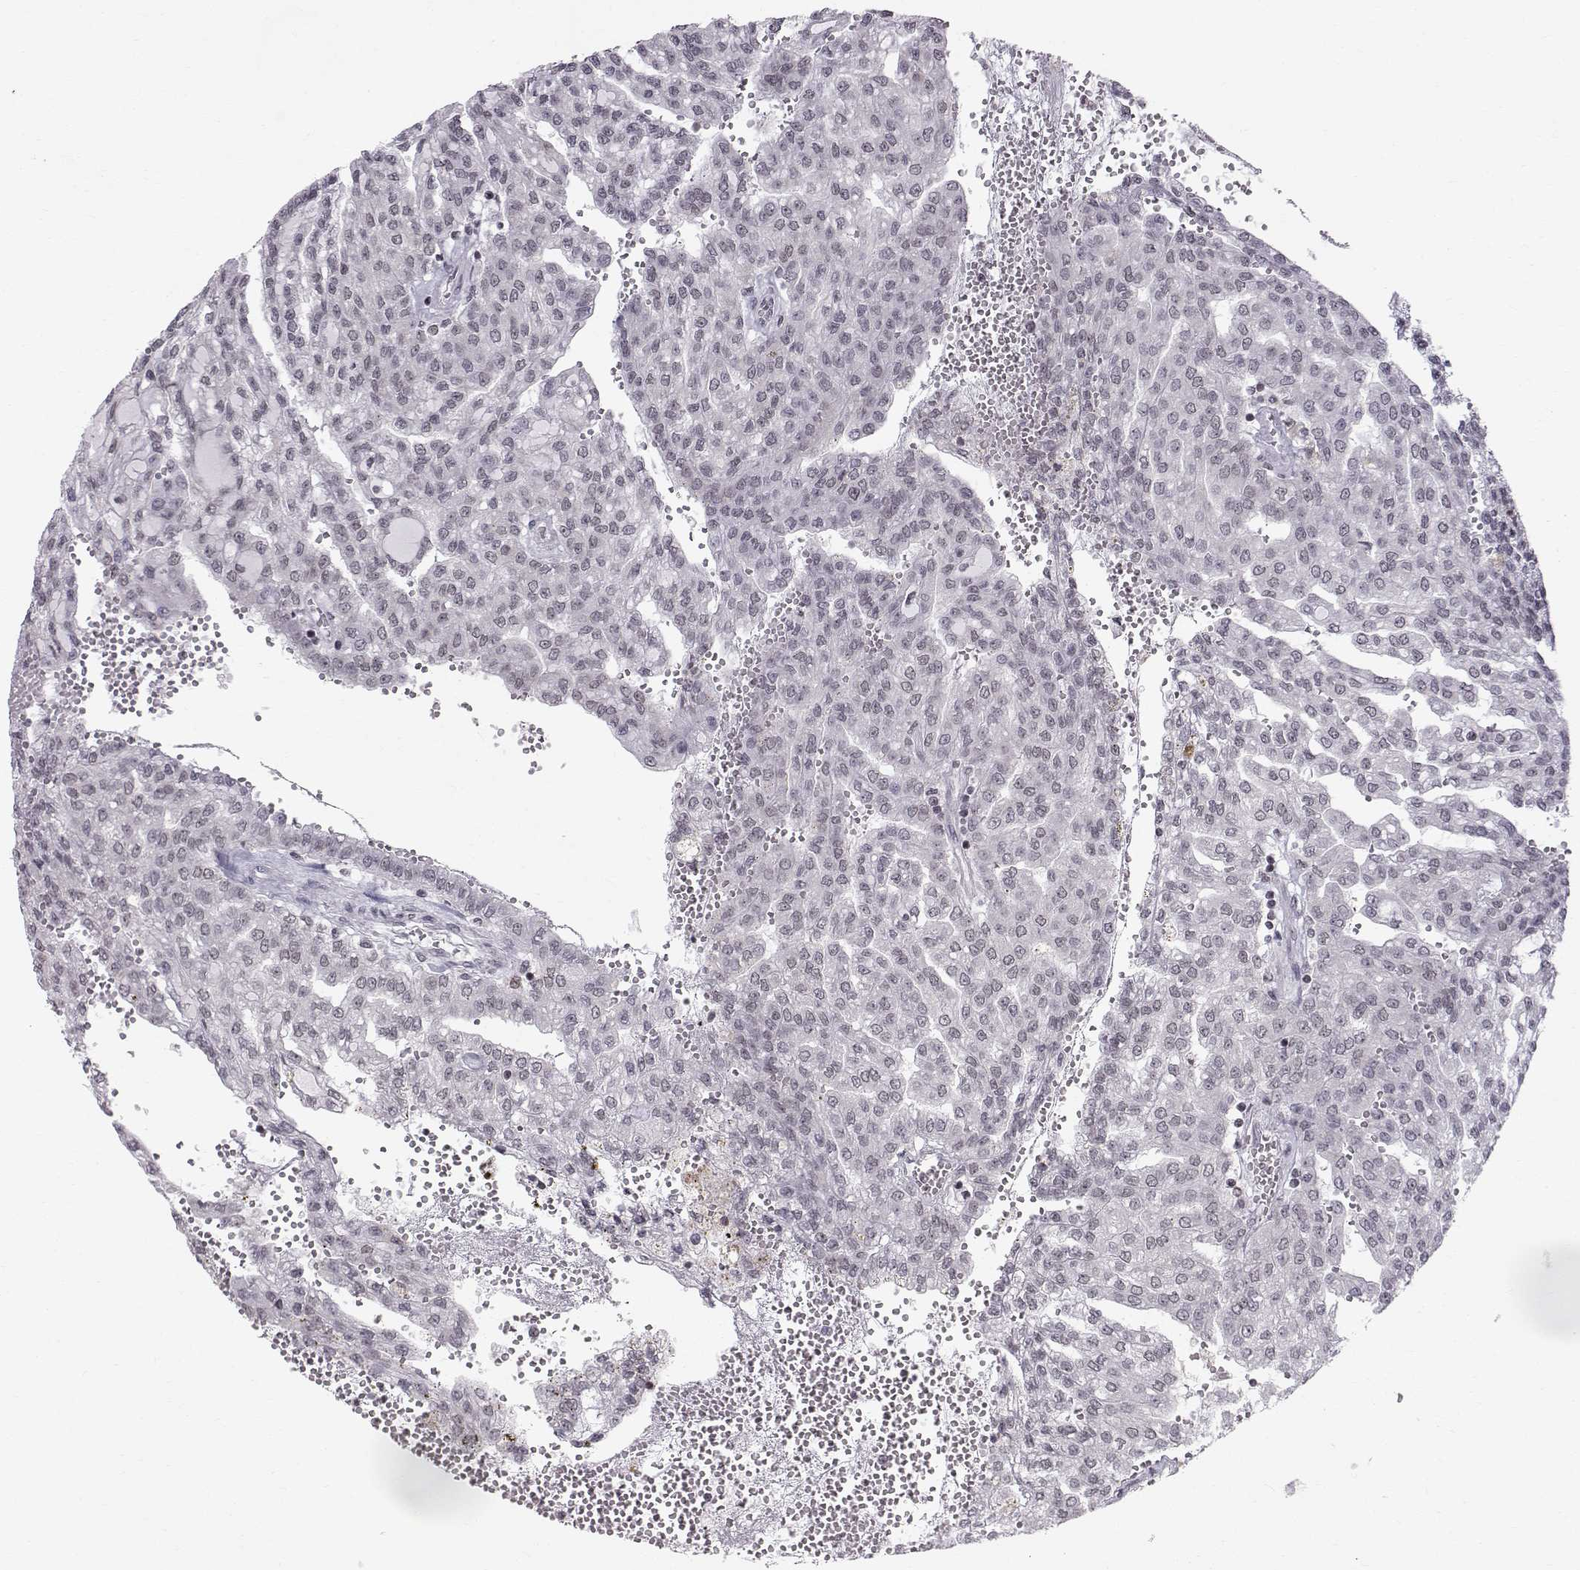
{"staining": {"intensity": "negative", "quantity": "none", "location": "none"}, "tissue": "renal cancer", "cell_type": "Tumor cells", "image_type": "cancer", "snomed": [{"axis": "morphology", "description": "Adenocarcinoma, NOS"}, {"axis": "topography", "description": "Kidney"}], "caption": "Immunohistochemistry (IHC) image of human renal cancer stained for a protein (brown), which displays no staining in tumor cells.", "gene": "MARCHF4", "patient": {"sex": "male", "age": 63}}